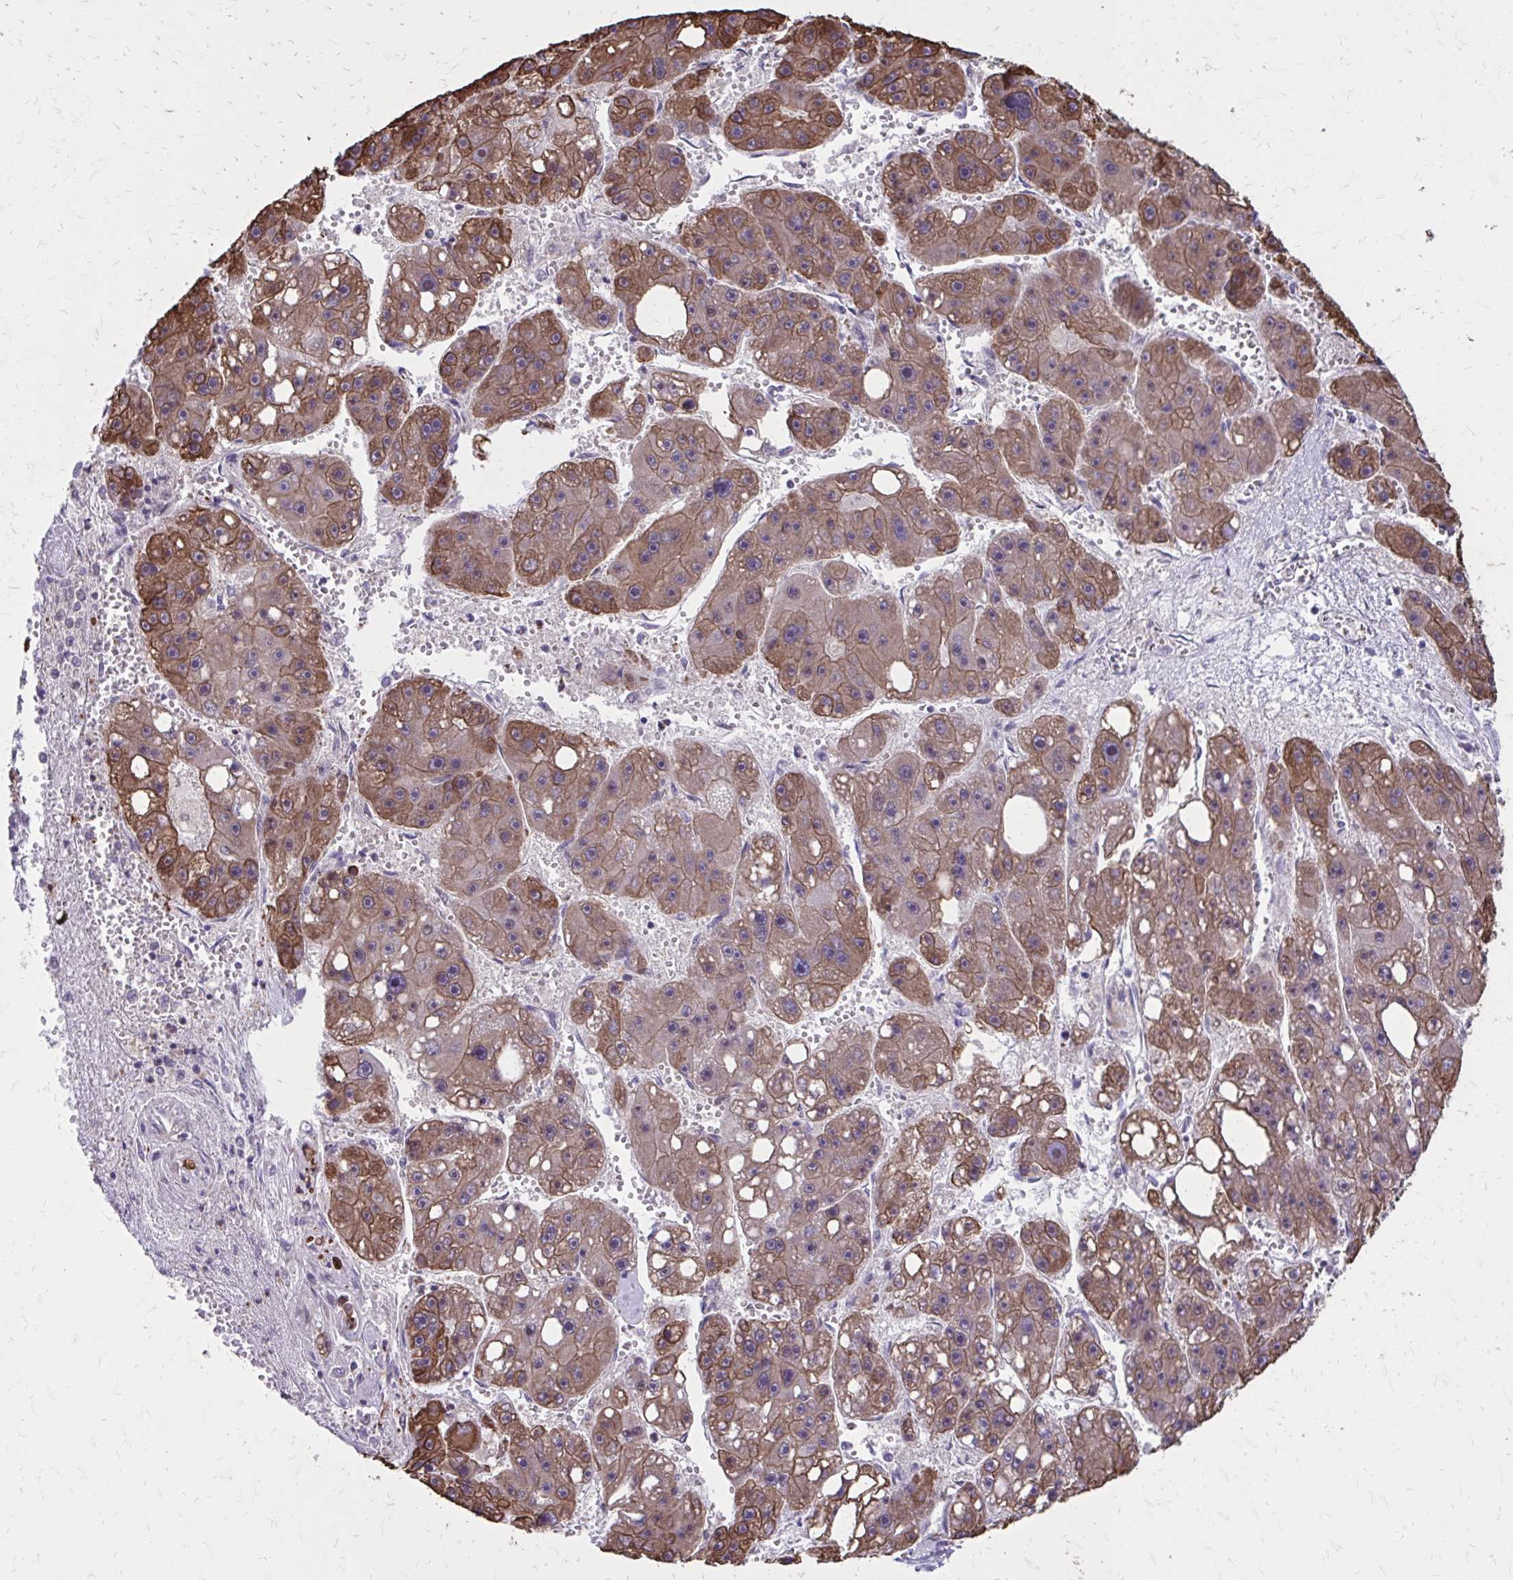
{"staining": {"intensity": "strong", "quantity": ">75%", "location": "cytoplasmic/membranous"}, "tissue": "liver cancer", "cell_type": "Tumor cells", "image_type": "cancer", "snomed": [{"axis": "morphology", "description": "Carcinoma, Hepatocellular, NOS"}, {"axis": "topography", "description": "Liver"}], "caption": "An immunohistochemistry histopathology image of neoplastic tissue is shown. Protein staining in brown highlights strong cytoplasmic/membranous positivity in liver cancer (hepatocellular carcinoma) within tumor cells.", "gene": "ANKRD30B", "patient": {"sex": "female", "age": 61}}